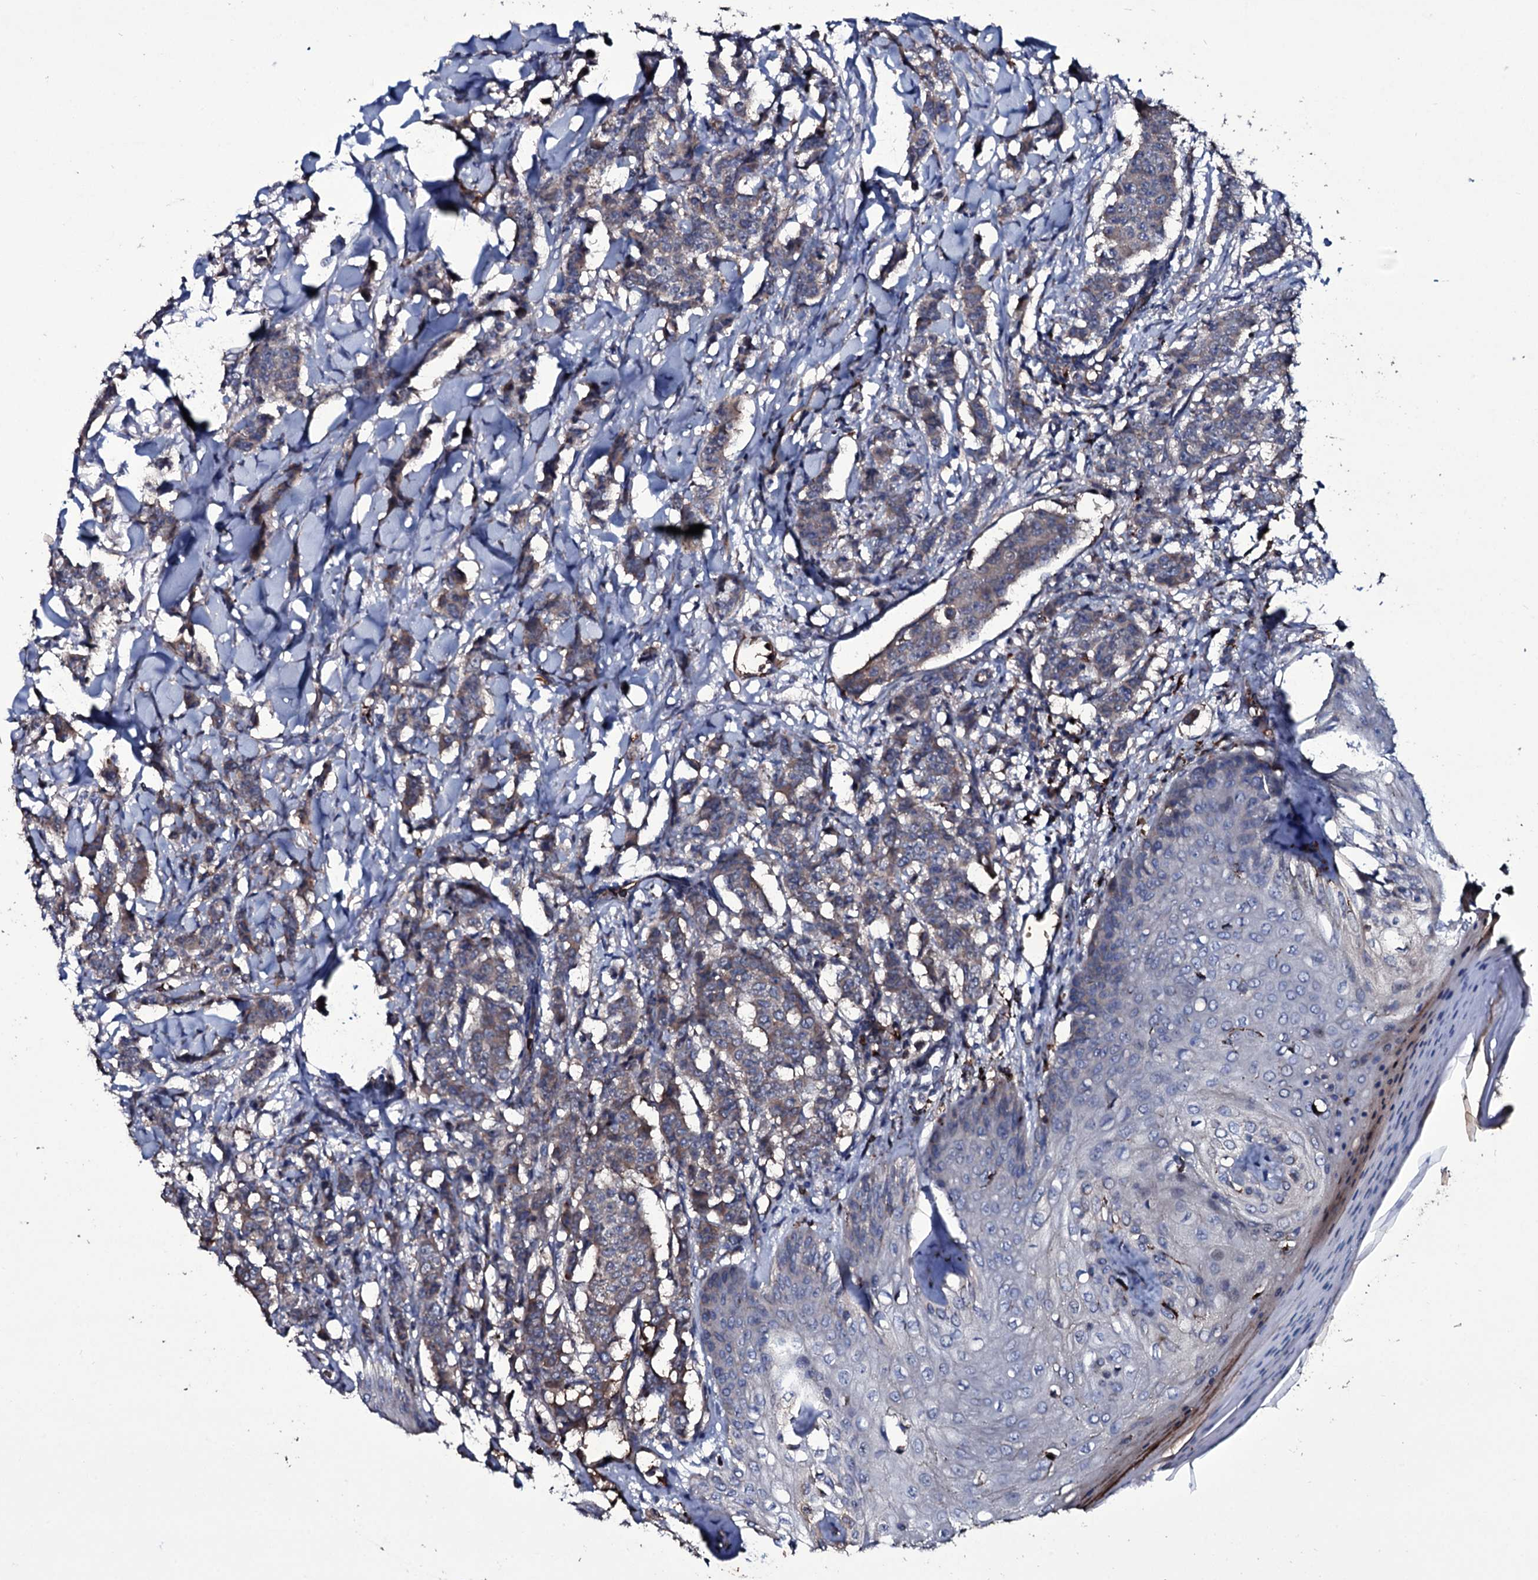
{"staining": {"intensity": "weak", "quantity": "<25%", "location": "cytoplasmic/membranous"}, "tissue": "breast cancer", "cell_type": "Tumor cells", "image_type": "cancer", "snomed": [{"axis": "morphology", "description": "Duct carcinoma"}, {"axis": "topography", "description": "Breast"}], "caption": "A high-resolution micrograph shows IHC staining of intraductal carcinoma (breast), which demonstrates no significant staining in tumor cells.", "gene": "ZSWIM8", "patient": {"sex": "female", "age": 40}}